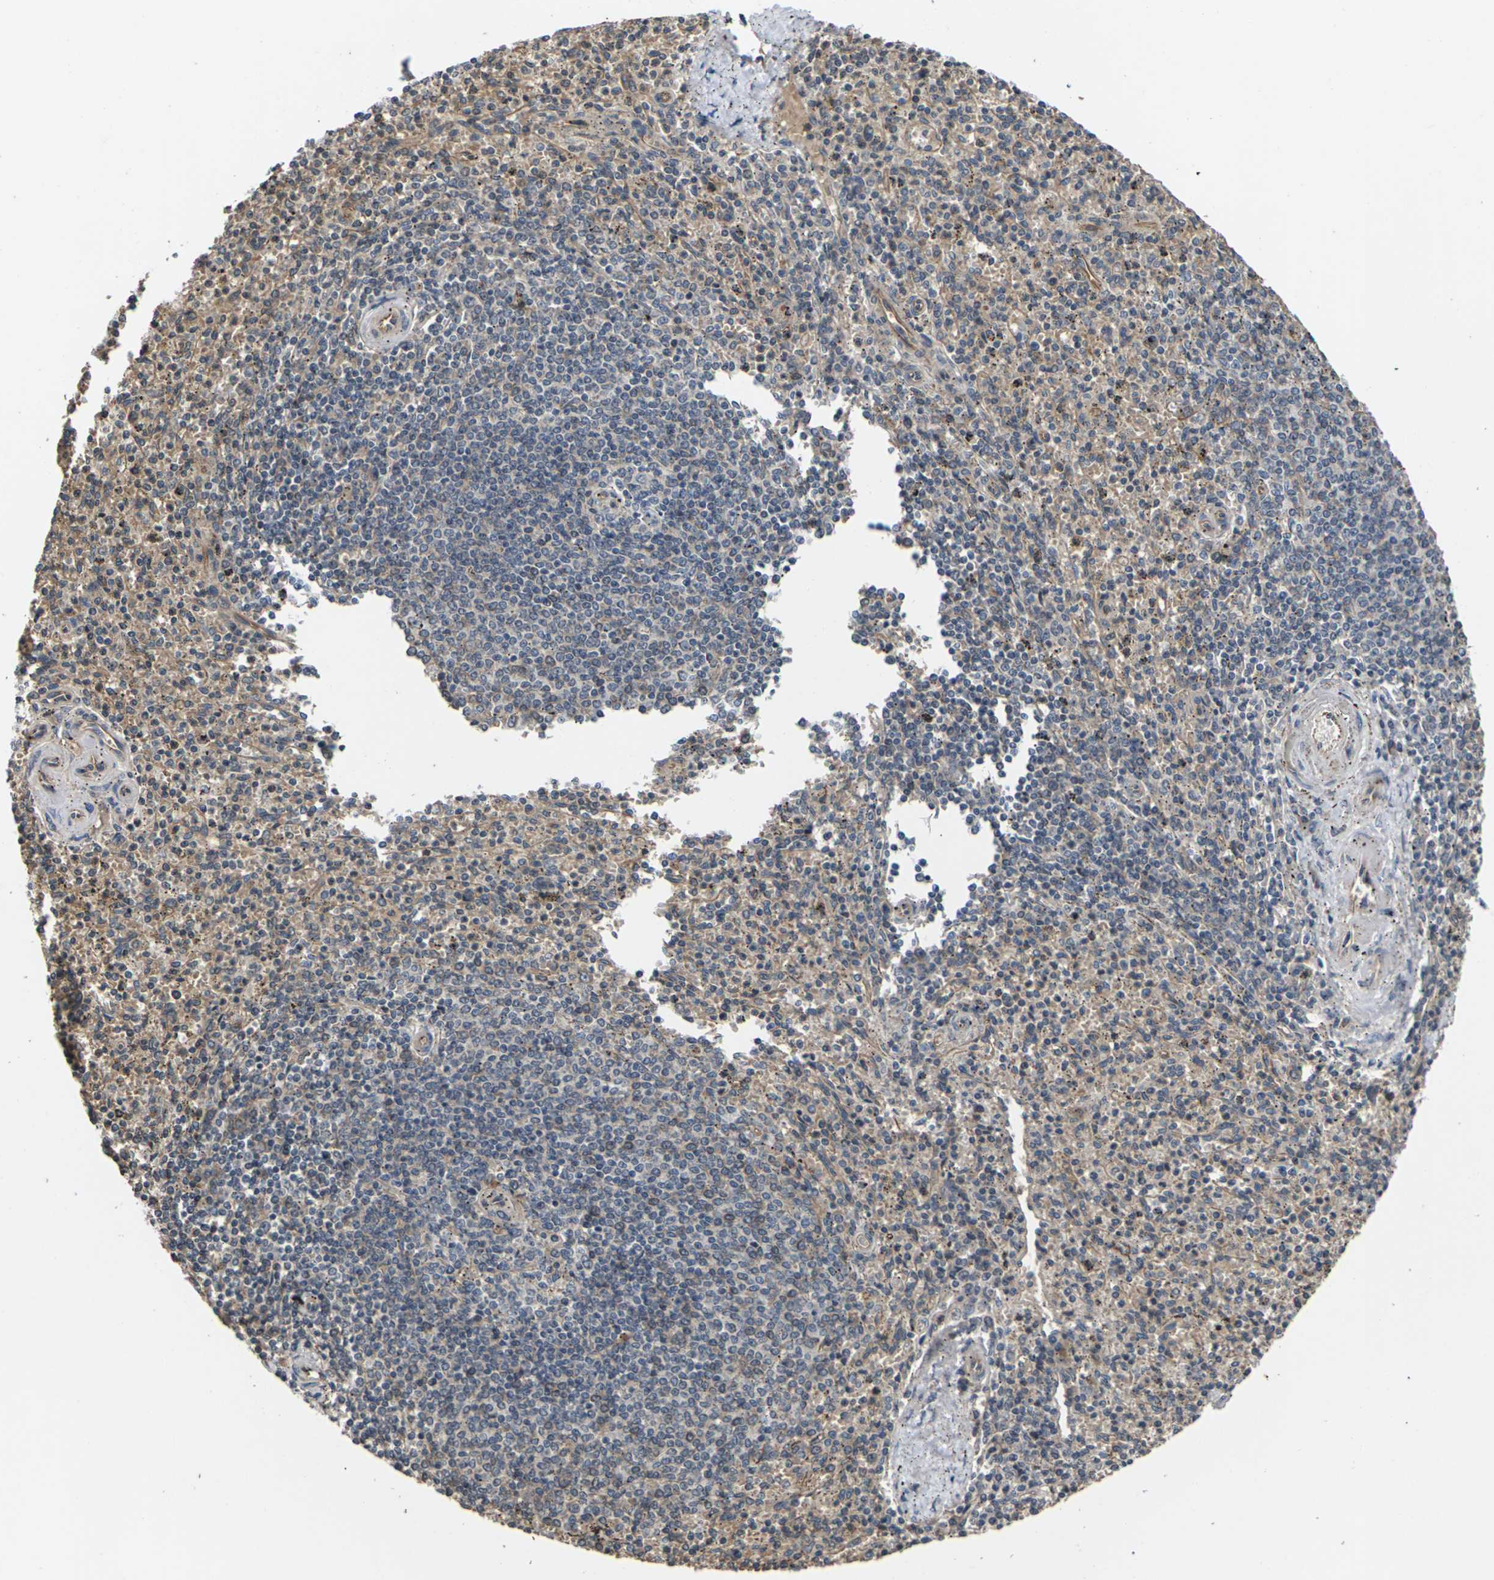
{"staining": {"intensity": "moderate", "quantity": ">75%", "location": "cytoplasmic/membranous"}, "tissue": "spleen", "cell_type": "Cells in red pulp", "image_type": "normal", "snomed": [{"axis": "morphology", "description": "Normal tissue, NOS"}, {"axis": "topography", "description": "Spleen"}], "caption": "The micrograph reveals immunohistochemical staining of benign spleen. There is moderate cytoplasmic/membranous expression is seen in about >75% of cells in red pulp. (brown staining indicates protein expression, while blue staining denotes nuclei).", "gene": "DKK2", "patient": {"sex": "male", "age": 72}}